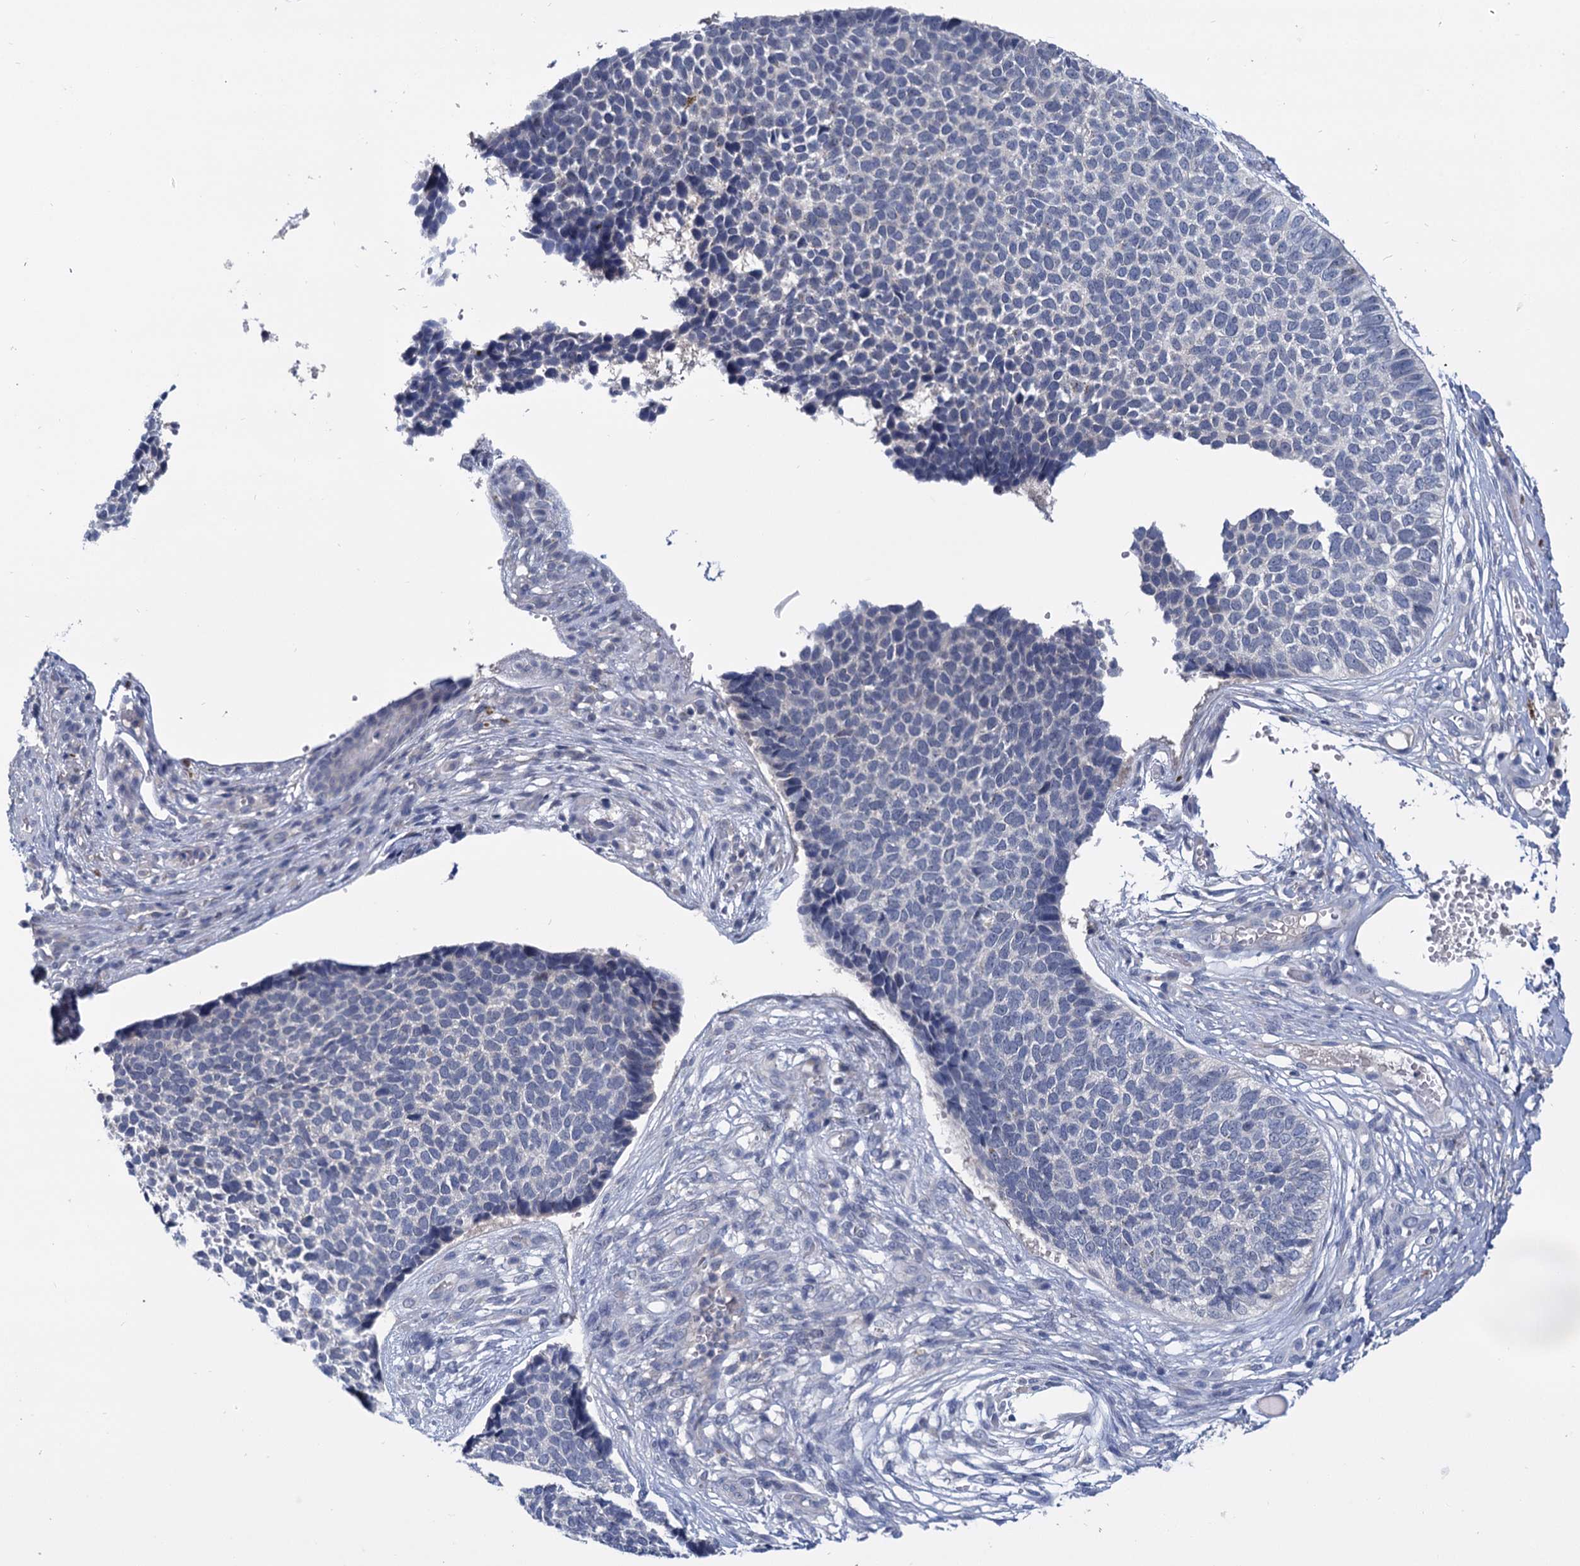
{"staining": {"intensity": "negative", "quantity": "none", "location": "none"}, "tissue": "skin cancer", "cell_type": "Tumor cells", "image_type": "cancer", "snomed": [{"axis": "morphology", "description": "Basal cell carcinoma"}, {"axis": "topography", "description": "Skin"}], "caption": "High magnification brightfield microscopy of skin cancer (basal cell carcinoma) stained with DAB (3,3'-diaminobenzidine) (brown) and counterstained with hematoxylin (blue): tumor cells show no significant positivity. (Brightfield microscopy of DAB IHC at high magnification).", "gene": "ANKRD42", "patient": {"sex": "female", "age": 84}}